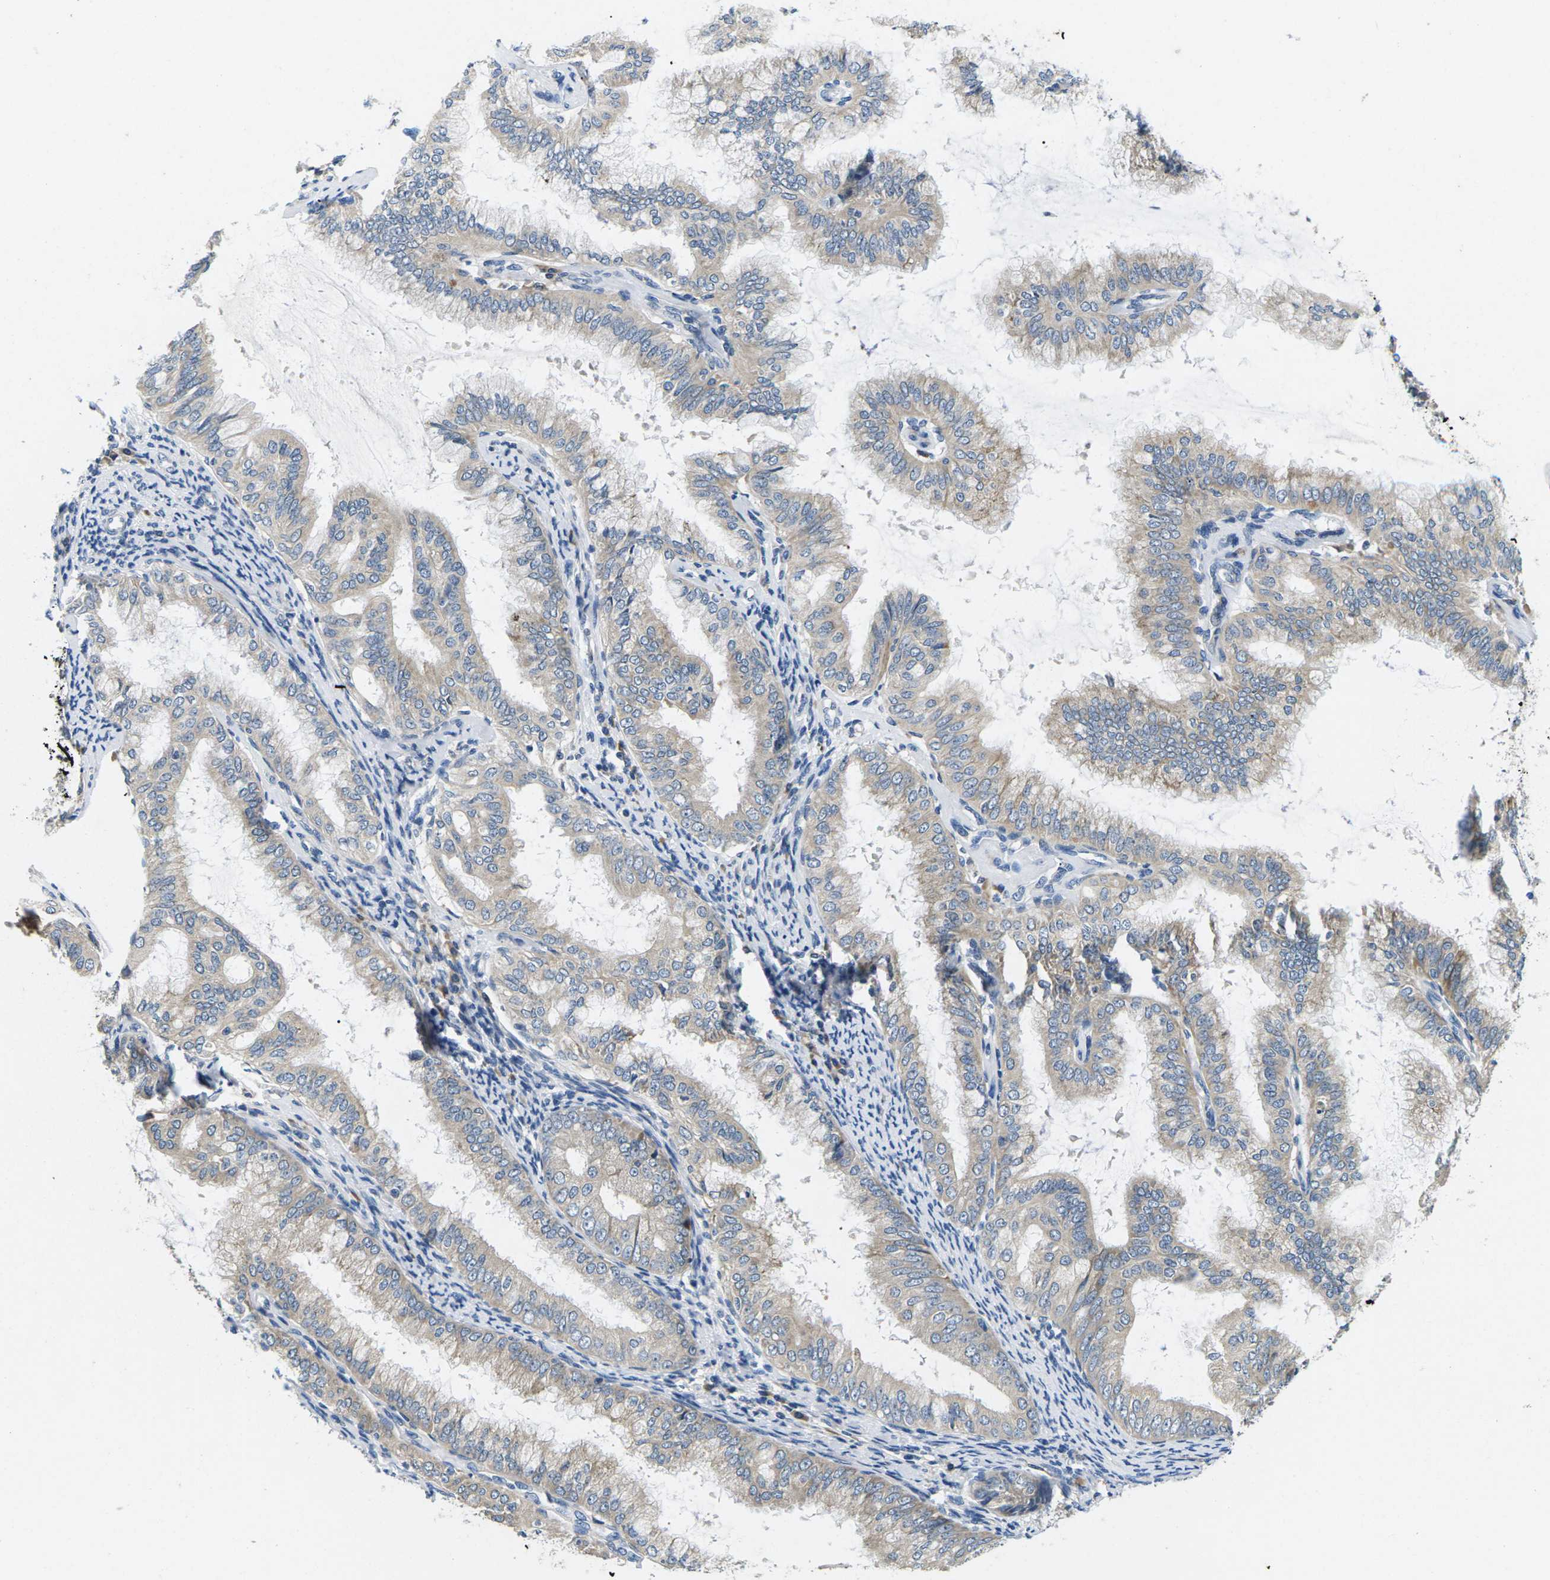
{"staining": {"intensity": "weak", "quantity": "25%-75%", "location": "cytoplasmic/membranous"}, "tissue": "endometrial cancer", "cell_type": "Tumor cells", "image_type": "cancer", "snomed": [{"axis": "morphology", "description": "Adenocarcinoma, NOS"}, {"axis": "topography", "description": "Endometrium"}], "caption": "Immunohistochemistry of human endometrial cancer (adenocarcinoma) reveals low levels of weak cytoplasmic/membranous positivity in about 25%-75% of tumor cells.", "gene": "ERGIC3", "patient": {"sex": "female", "age": 63}}